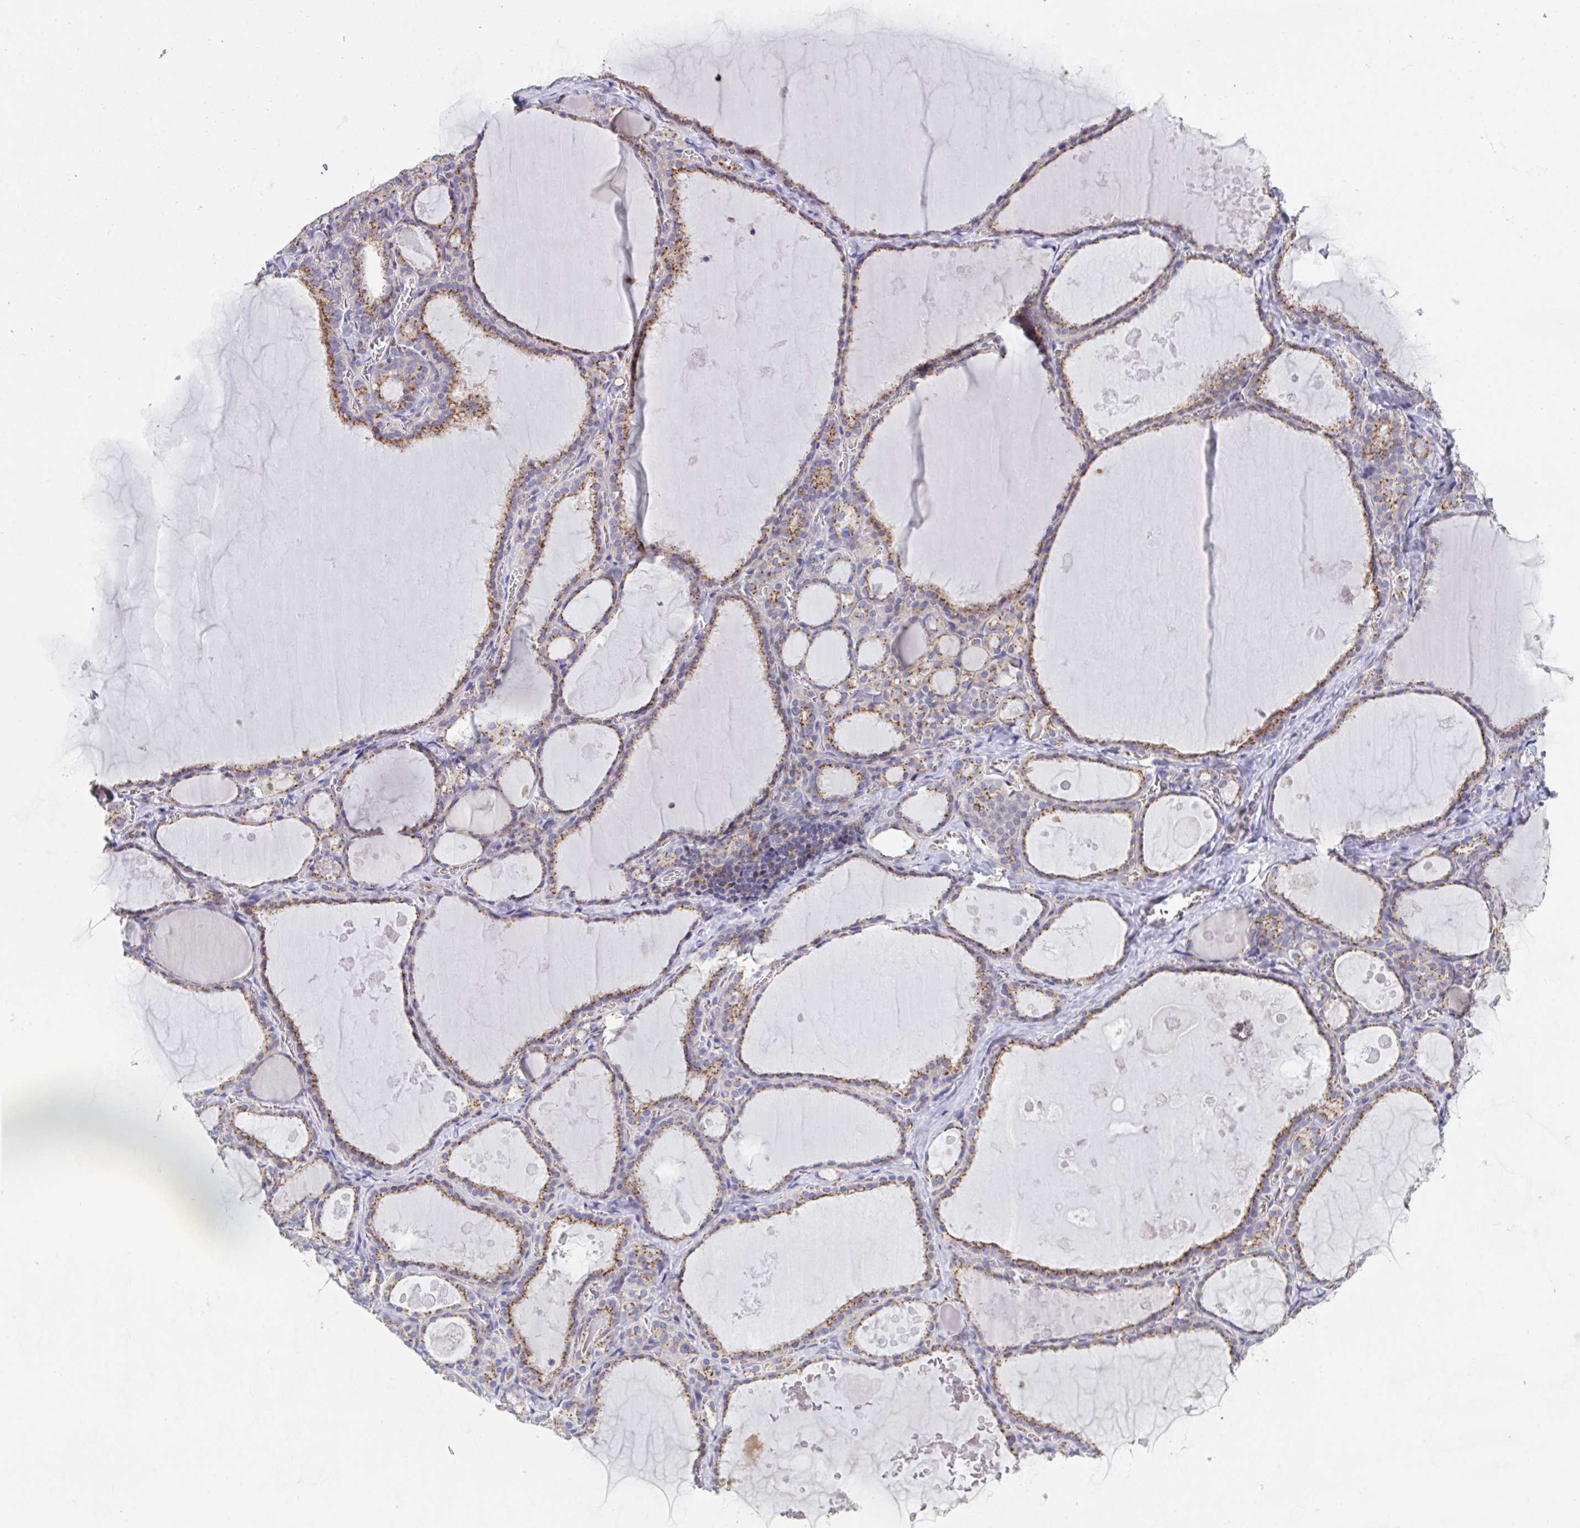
{"staining": {"intensity": "moderate", "quantity": ">75%", "location": "cytoplasmic/membranous"}, "tissue": "thyroid gland", "cell_type": "Glandular cells", "image_type": "normal", "snomed": [{"axis": "morphology", "description": "Normal tissue, NOS"}, {"axis": "topography", "description": "Thyroid gland"}], "caption": "An IHC image of benign tissue is shown. Protein staining in brown highlights moderate cytoplasmic/membranous positivity in thyroid gland within glandular cells. (Brightfield microscopy of DAB IHC at high magnification).", "gene": "MIA3", "patient": {"sex": "male", "age": 56}}